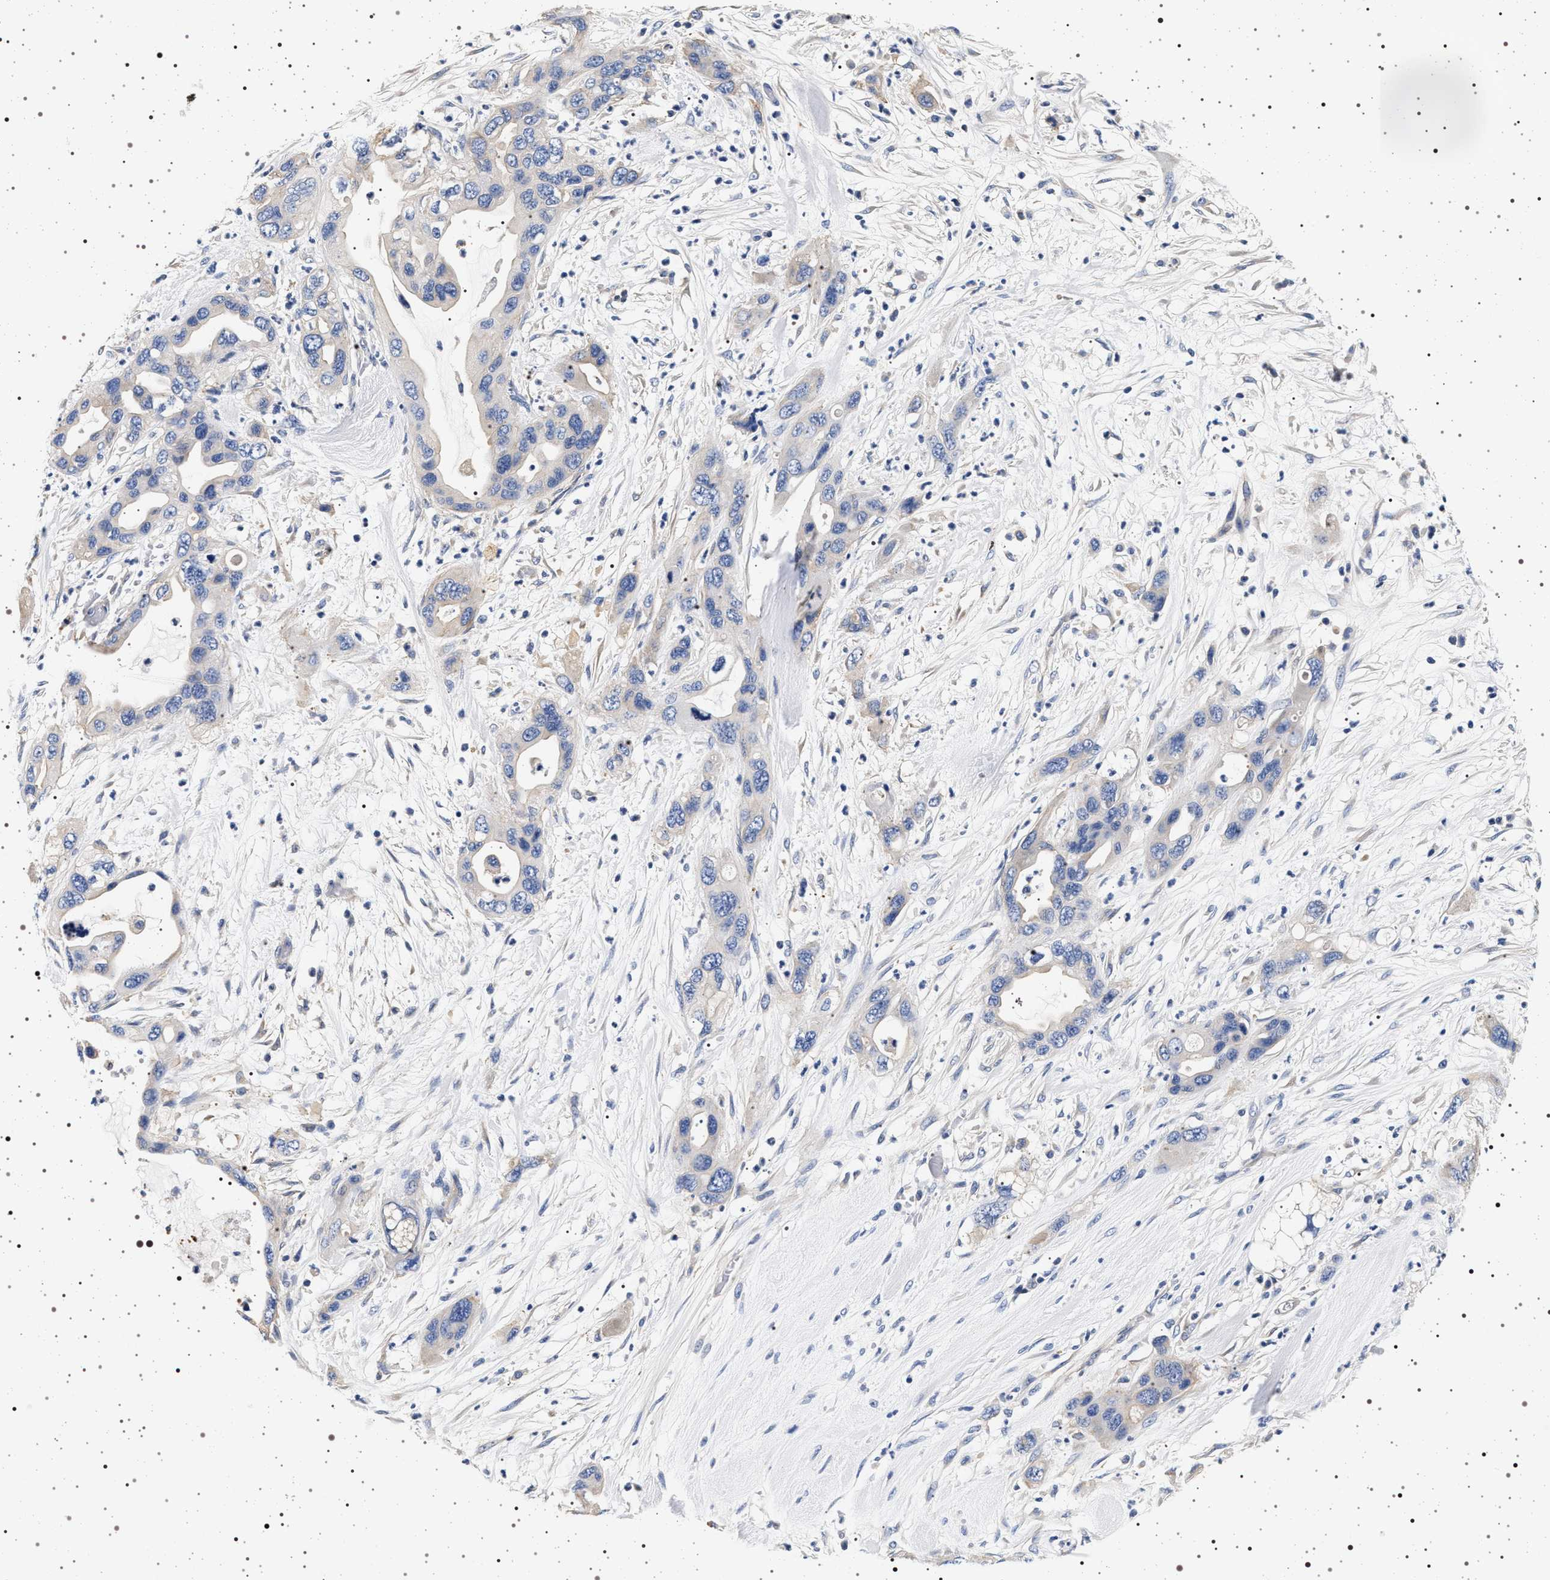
{"staining": {"intensity": "weak", "quantity": "<25%", "location": "cytoplasmic/membranous"}, "tissue": "pancreatic cancer", "cell_type": "Tumor cells", "image_type": "cancer", "snomed": [{"axis": "morphology", "description": "Adenocarcinoma, NOS"}, {"axis": "topography", "description": "Pancreas"}], "caption": "Immunohistochemical staining of human pancreatic cancer (adenocarcinoma) shows no significant staining in tumor cells. (Stains: DAB immunohistochemistry with hematoxylin counter stain, Microscopy: brightfield microscopy at high magnification).", "gene": "HSD17B1", "patient": {"sex": "female", "age": 71}}